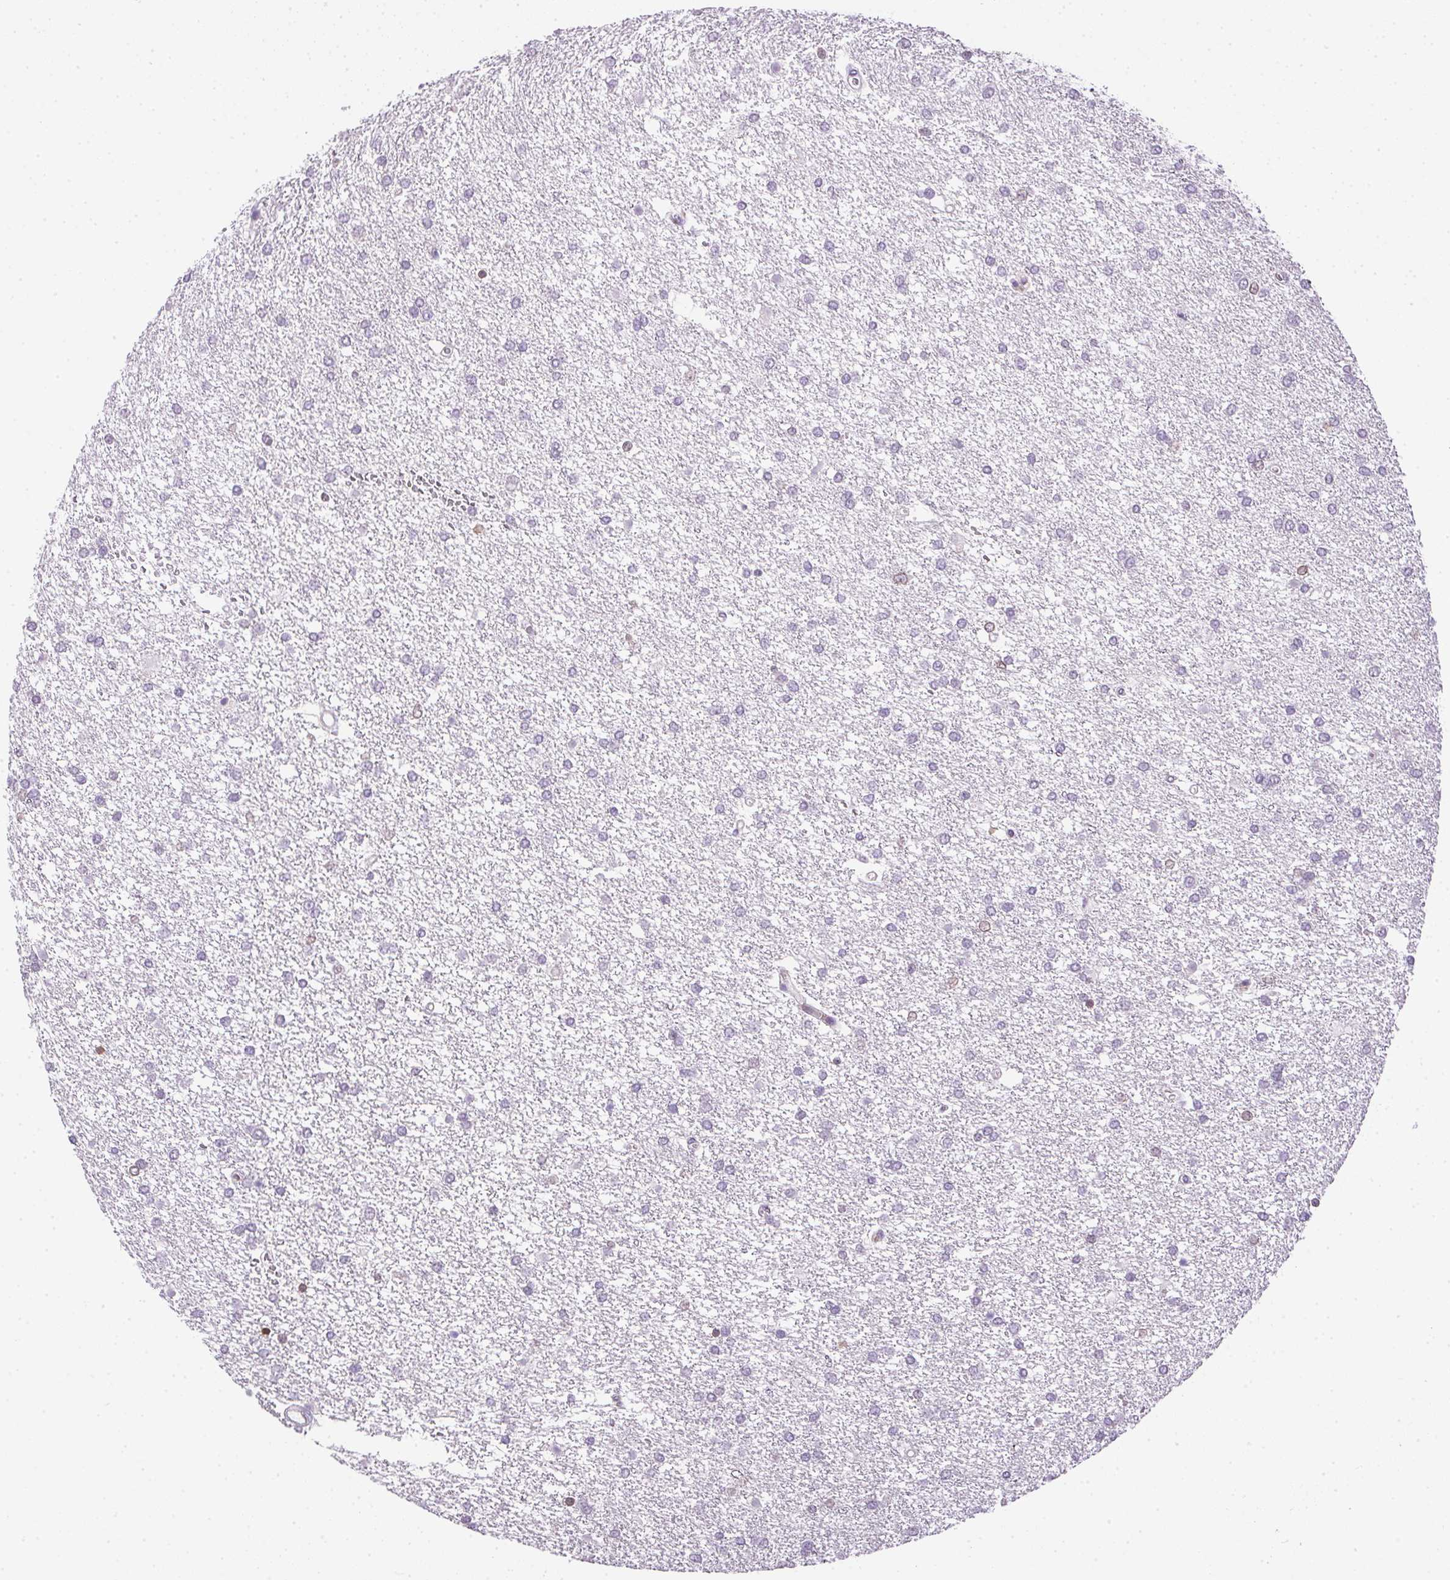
{"staining": {"intensity": "negative", "quantity": "none", "location": "none"}, "tissue": "glioma", "cell_type": "Tumor cells", "image_type": "cancer", "snomed": [{"axis": "morphology", "description": "Glioma, malignant, High grade"}, {"axis": "topography", "description": "Brain"}], "caption": "This is an immunohistochemistry micrograph of human glioma. There is no expression in tumor cells.", "gene": "PRL", "patient": {"sex": "female", "age": 61}}